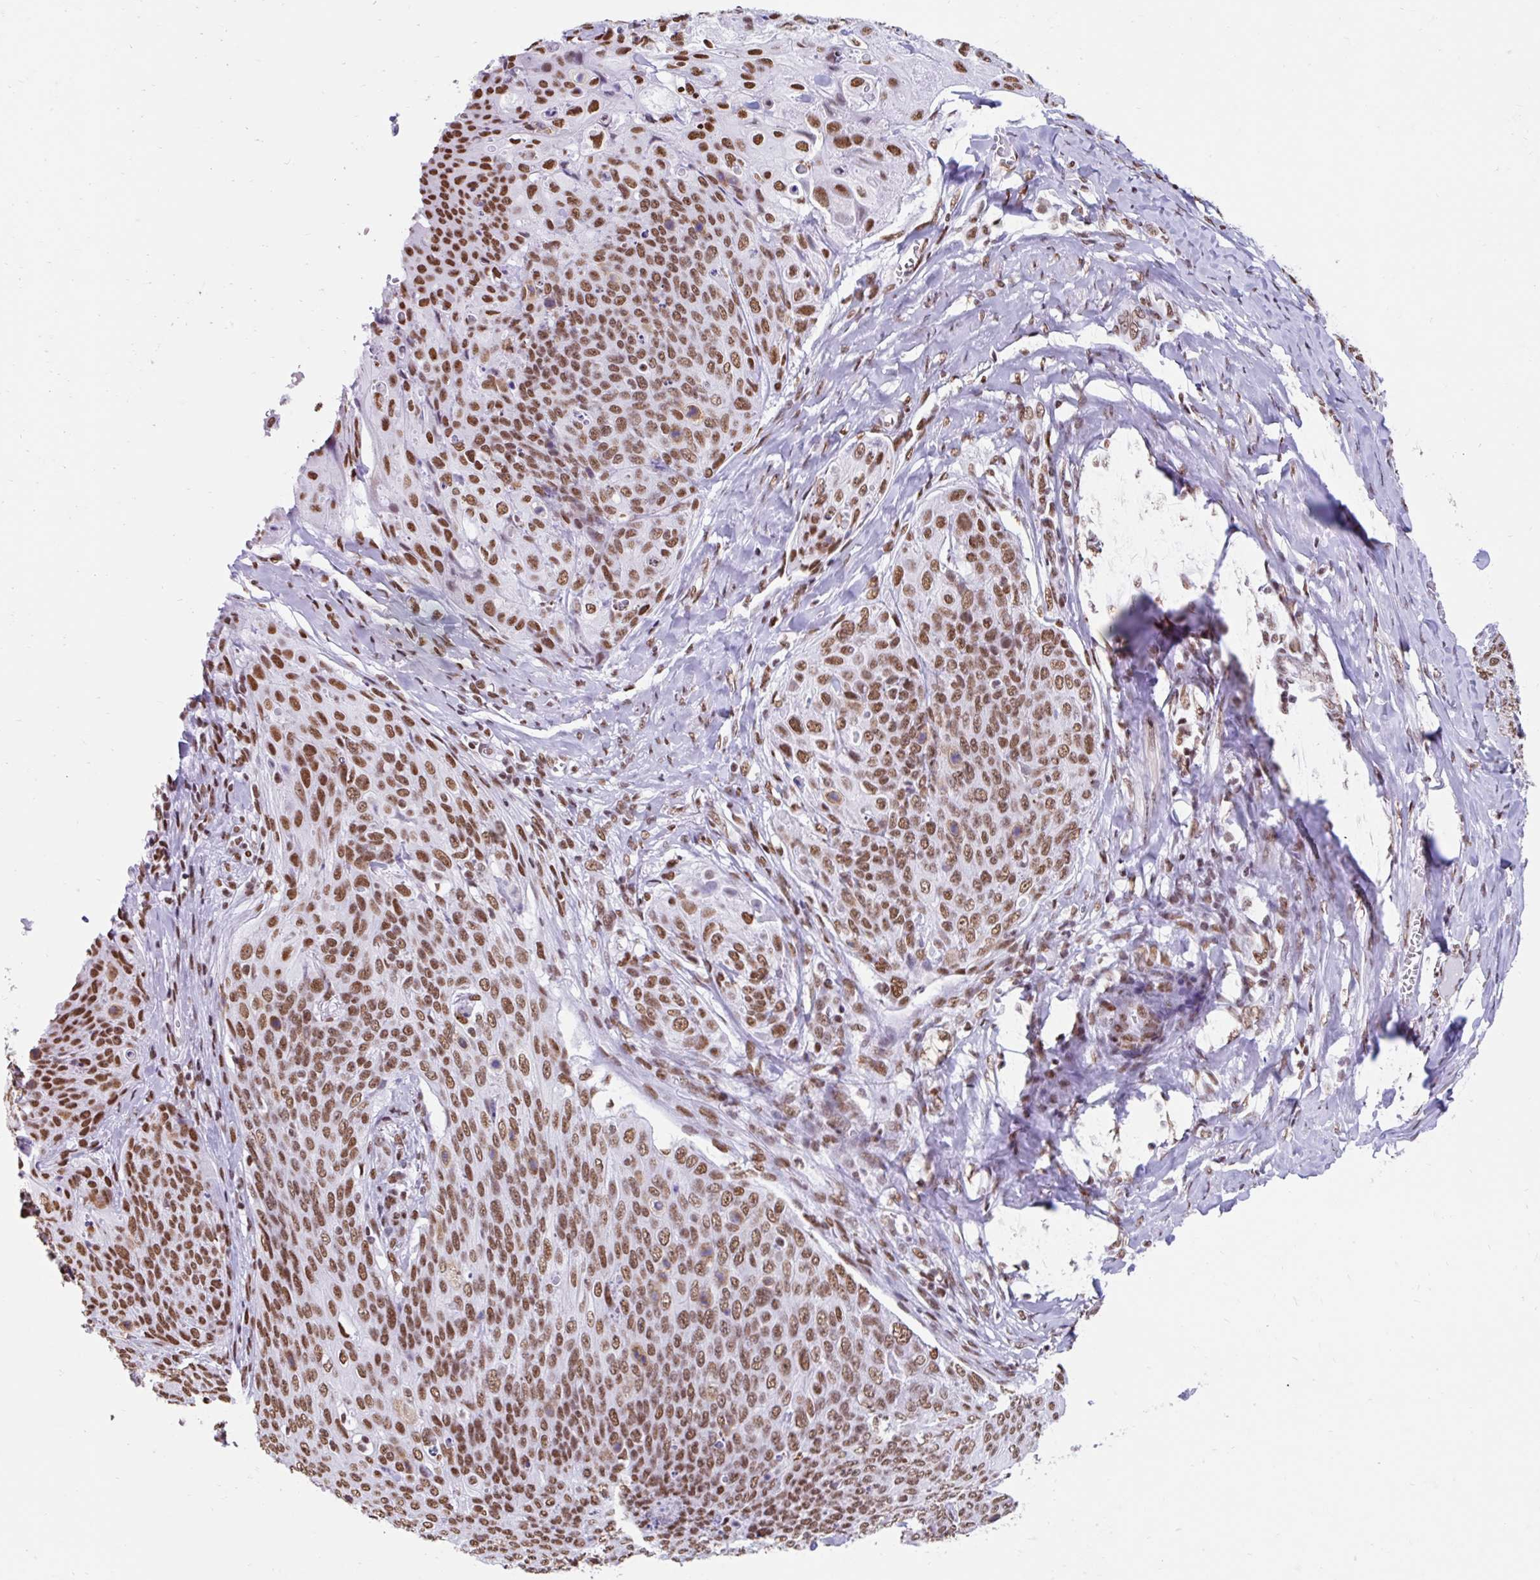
{"staining": {"intensity": "moderate", "quantity": ">75%", "location": "nuclear"}, "tissue": "skin cancer", "cell_type": "Tumor cells", "image_type": "cancer", "snomed": [{"axis": "morphology", "description": "Squamous cell carcinoma, NOS"}, {"axis": "topography", "description": "Skin"}, {"axis": "topography", "description": "Vulva"}], "caption": "This micrograph displays immunohistochemistry staining of human skin cancer (squamous cell carcinoma), with medium moderate nuclear positivity in about >75% of tumor cells.", "gene": "KHDRBS1", "patient": {"sex": "female", "age": 85}}